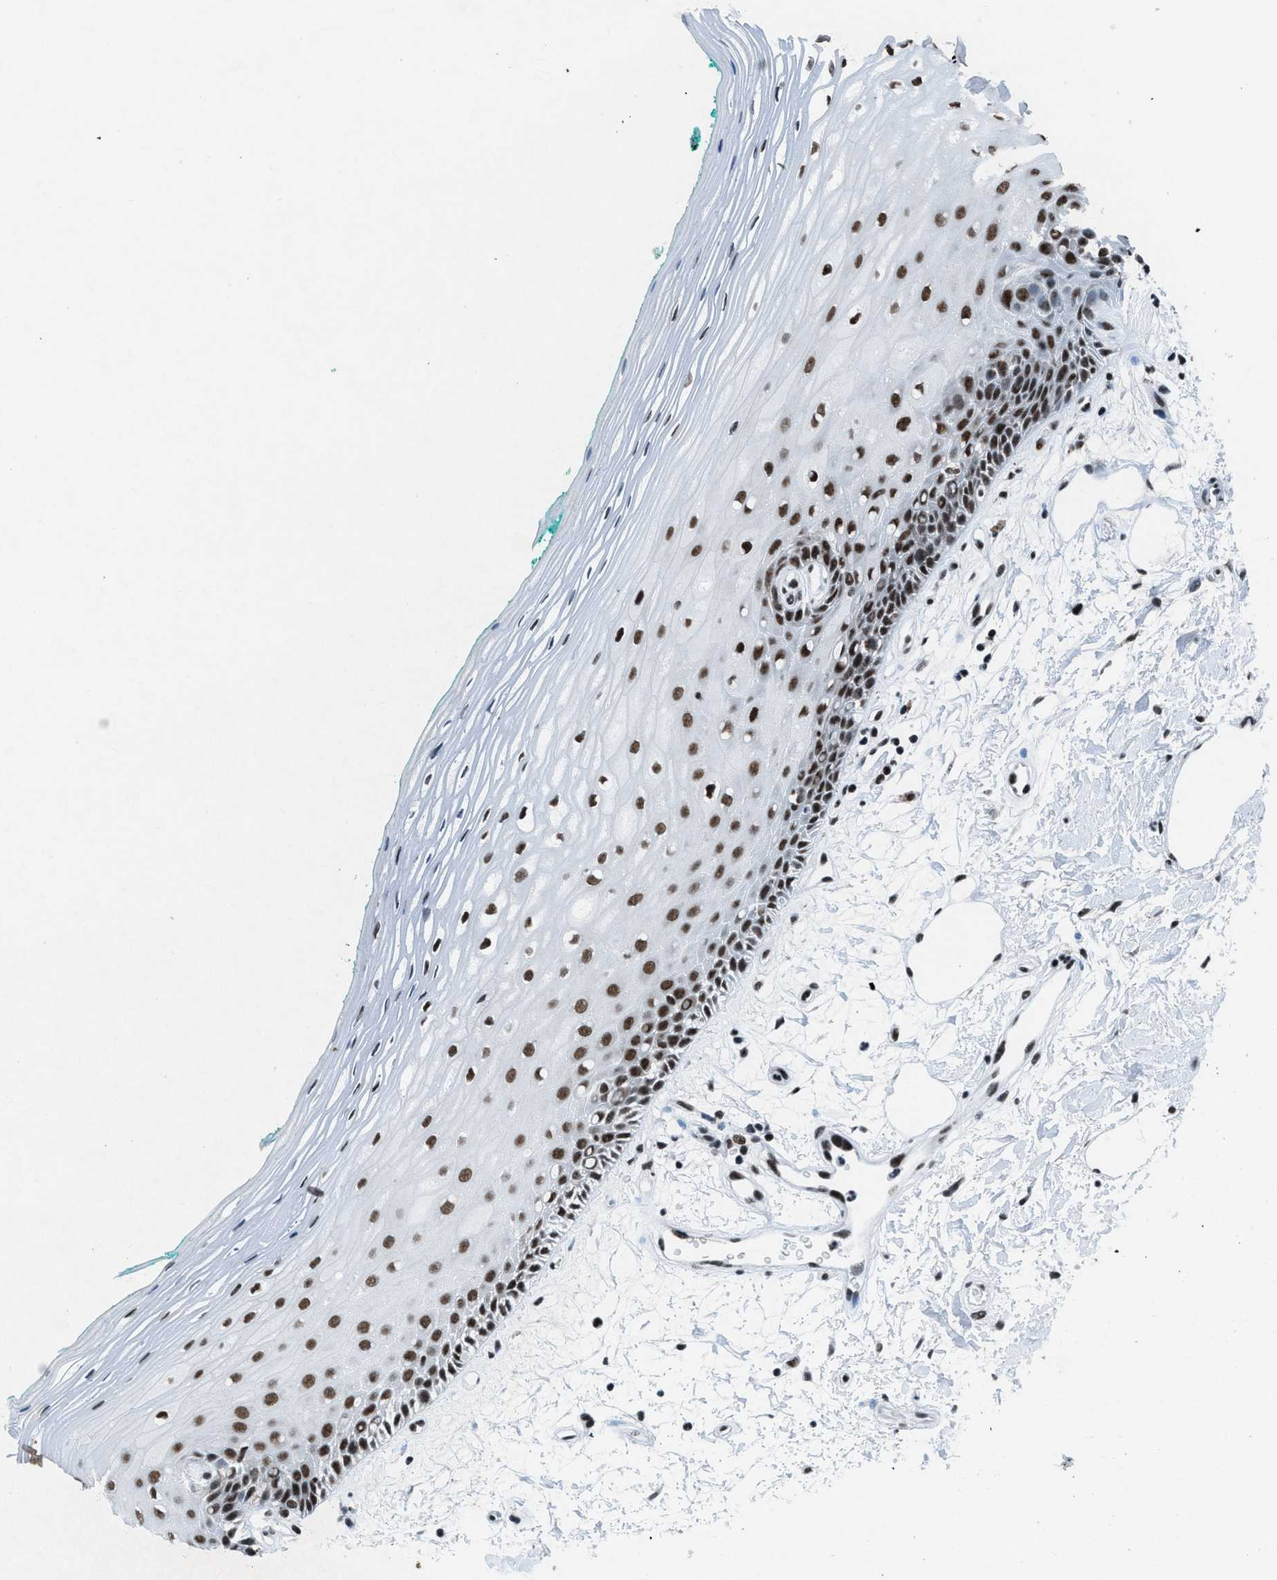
{"staining": {"intensity": "moderate", "quantity": ">75%", "location": "nuclear"}, "tissue": "oral mucosa", "cell_type": "Squamous epithelial cells", "image_type": "normal", "snomed": [{"axis": "morphology", "description": "Normal tissue, NOS"}, {"axis": "topography", "description": "Skeletal muscle"}, {"axis": "topography", "description": "Oral tissue"}, {"axis": "topography", "description": "Peripheral nerve tissue"}], "caption": "Oral mucosa was stained to show a protein in brown. There is medium levels of moderate nuclear expression in about >75% of squamous epithelial cells. (brown staining indicates protein expression, while blue staining denotes nuclei).", "gene": "NXF1", "patient": {"sex": "female", "age": 84}}